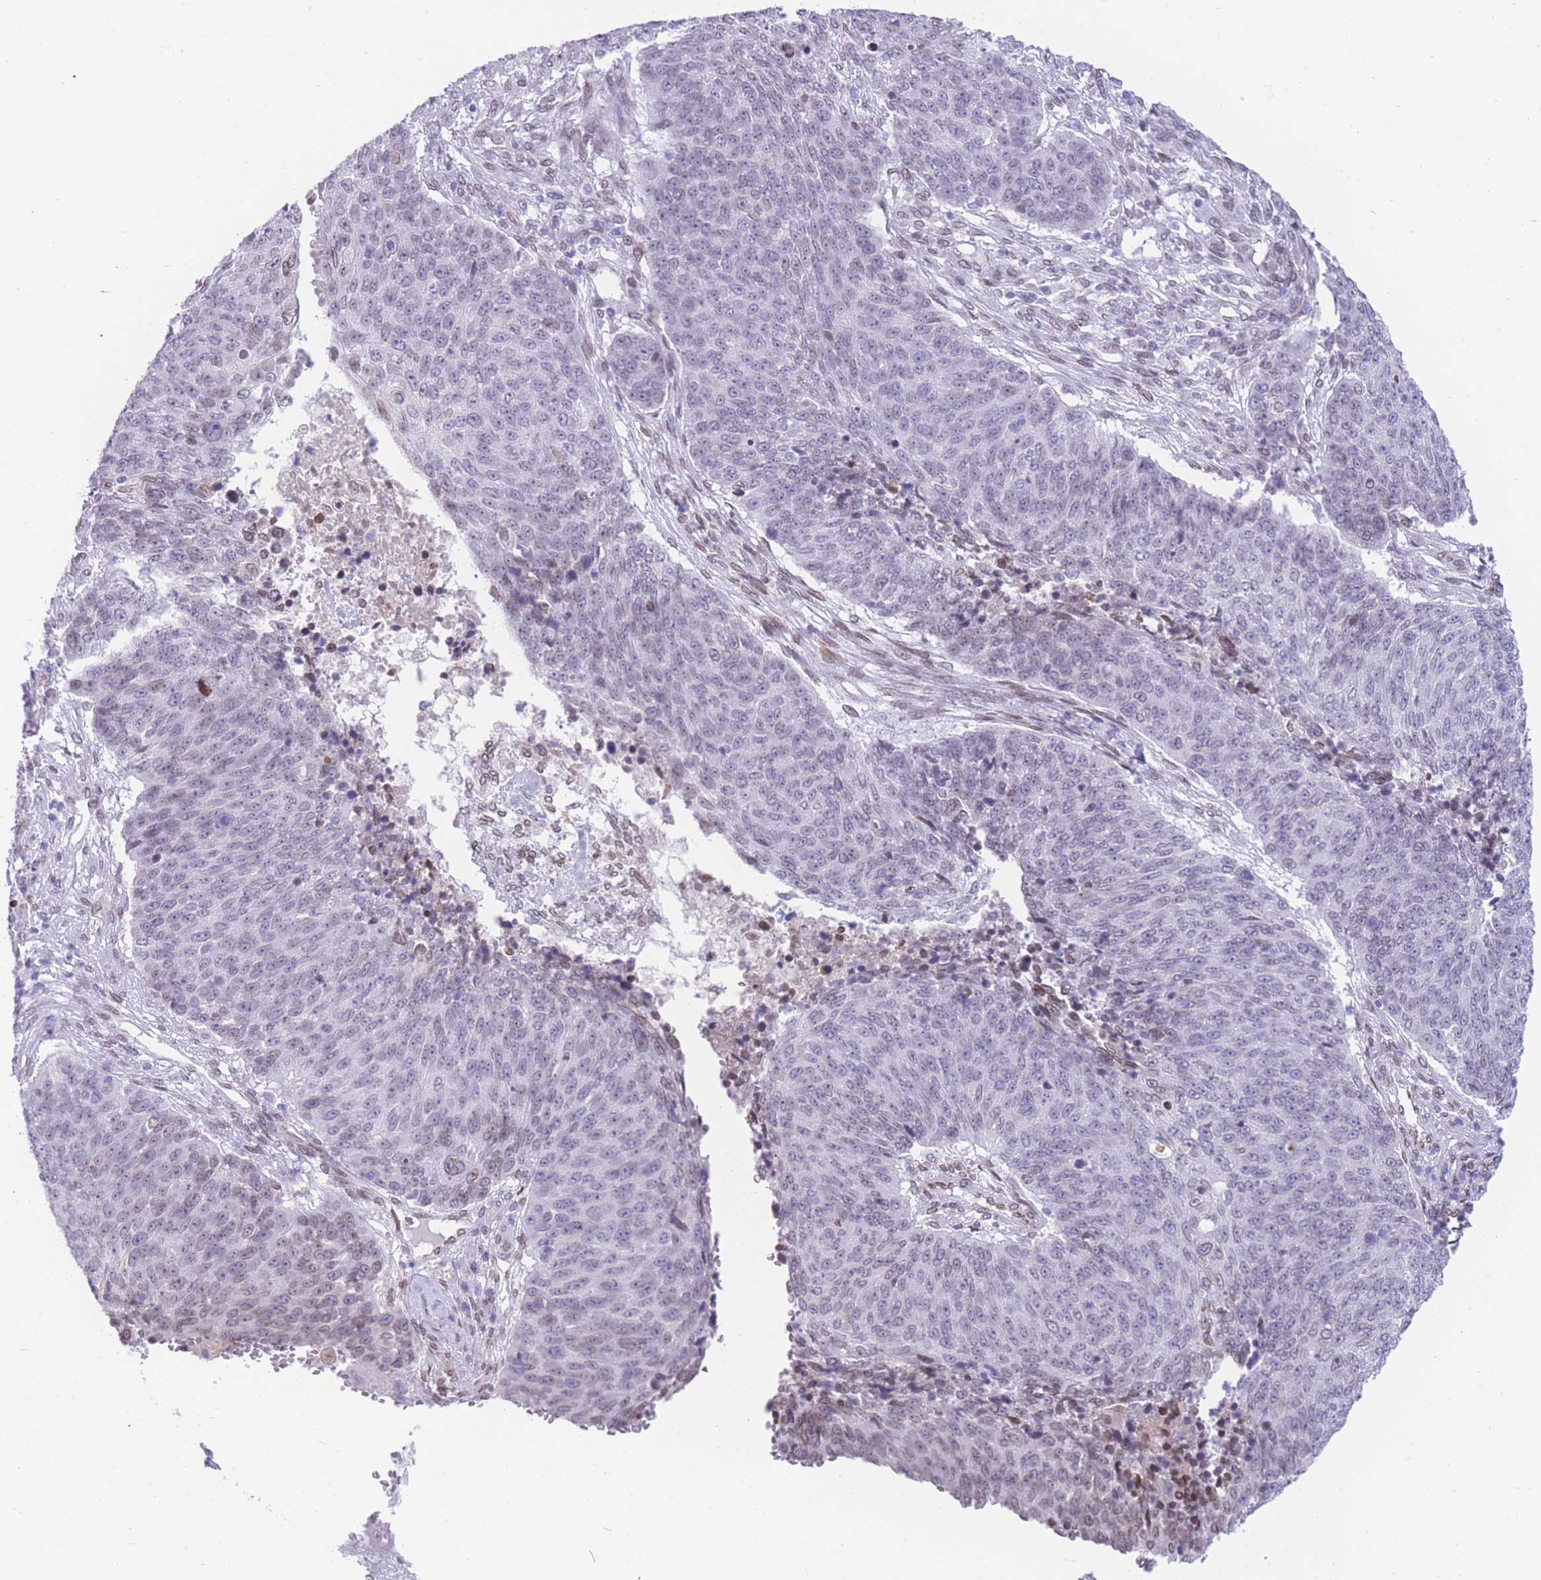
{"staining": {"intensity": "weak", "quantity": "25%-75%", "location": "cytoplasmic/membranous,nuclear"}, "tissue": "lung cancer", "cell_type": "Tumor cells", "image_type": "cancer", "snomed": [{"axis": "morphology", "description": "Normal tissue, NOS"}, {"axis": "morphology", "description": "Squamous cell carcinoma, NOS"}, {"axis": "topography", "description": "Lymph node"}, {"axis": "topography", "description": "Lung"}], "caption": "An immunohistochemistry (IHC) histopathology image of tumor tissue is shown. Protein staining in brown highlights weak cytoplasmic/membranous and nuclear positivity in lung cancer within tumor cells.", "gene": "OR10AD1", "patient": {"sex": "male", "age": 66}}